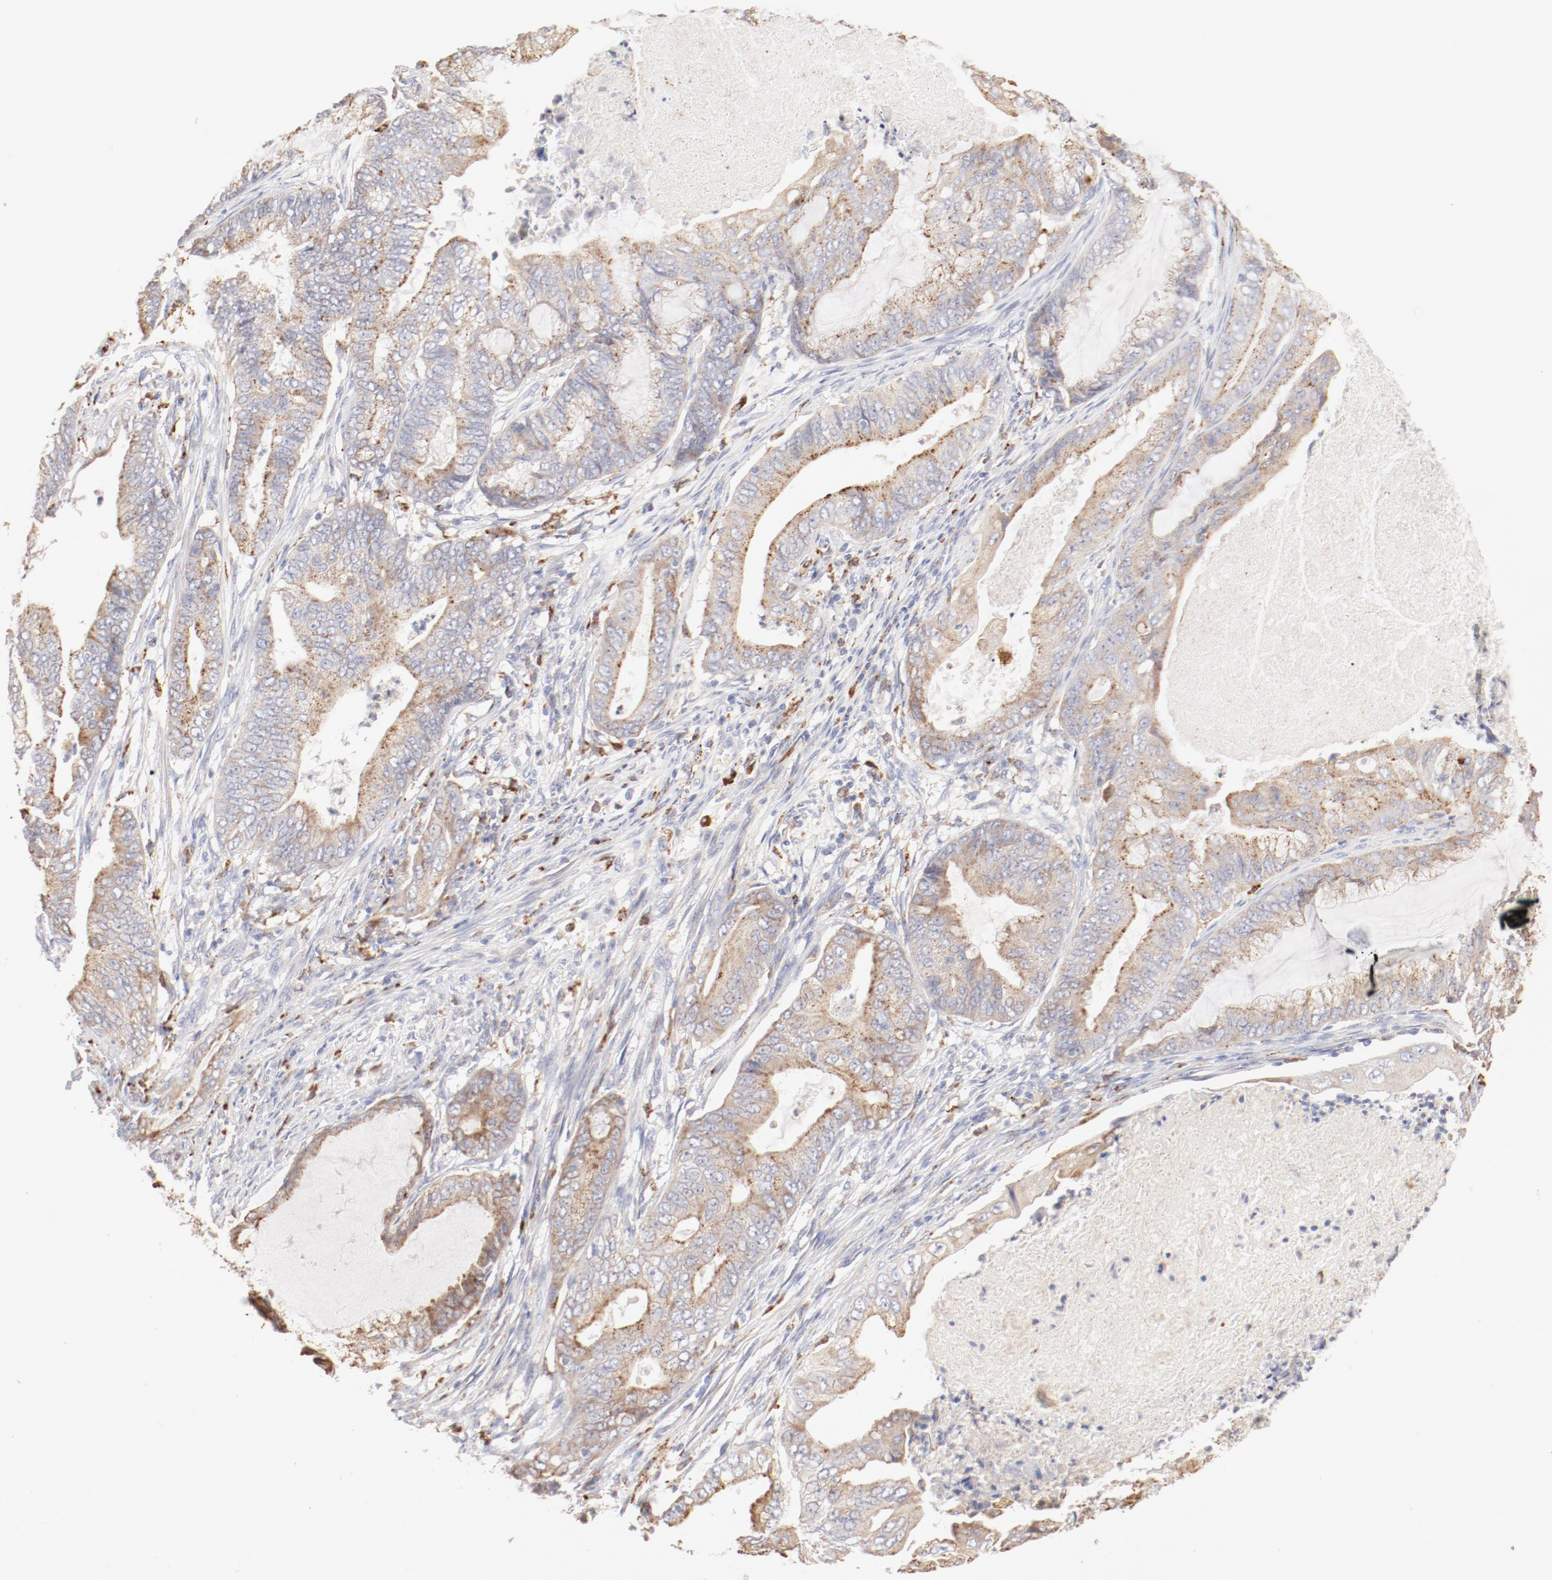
{"staining": {"intensity": "negative", "quantity": "none", "location": "none"}, "tissue": "endometrial cancer", "cell_type": "Tumor cells", "image_type": "cancer", "snomed": [{"axis": "morphology", "description": "Adenocarcinoma, NOS"}, {"axis": "topography", "description": "Endometrium"}], "caption": "Immunohistochemistry histopathology image of neoplastic tissue: human endometrial cancer (adenocarcinoma) stained with DAB displays no significant protein expression in tumor cells. Nuclei are stained in blue.", "gene": "CTSH", "patient": {"sex": "female", "age": 63}}